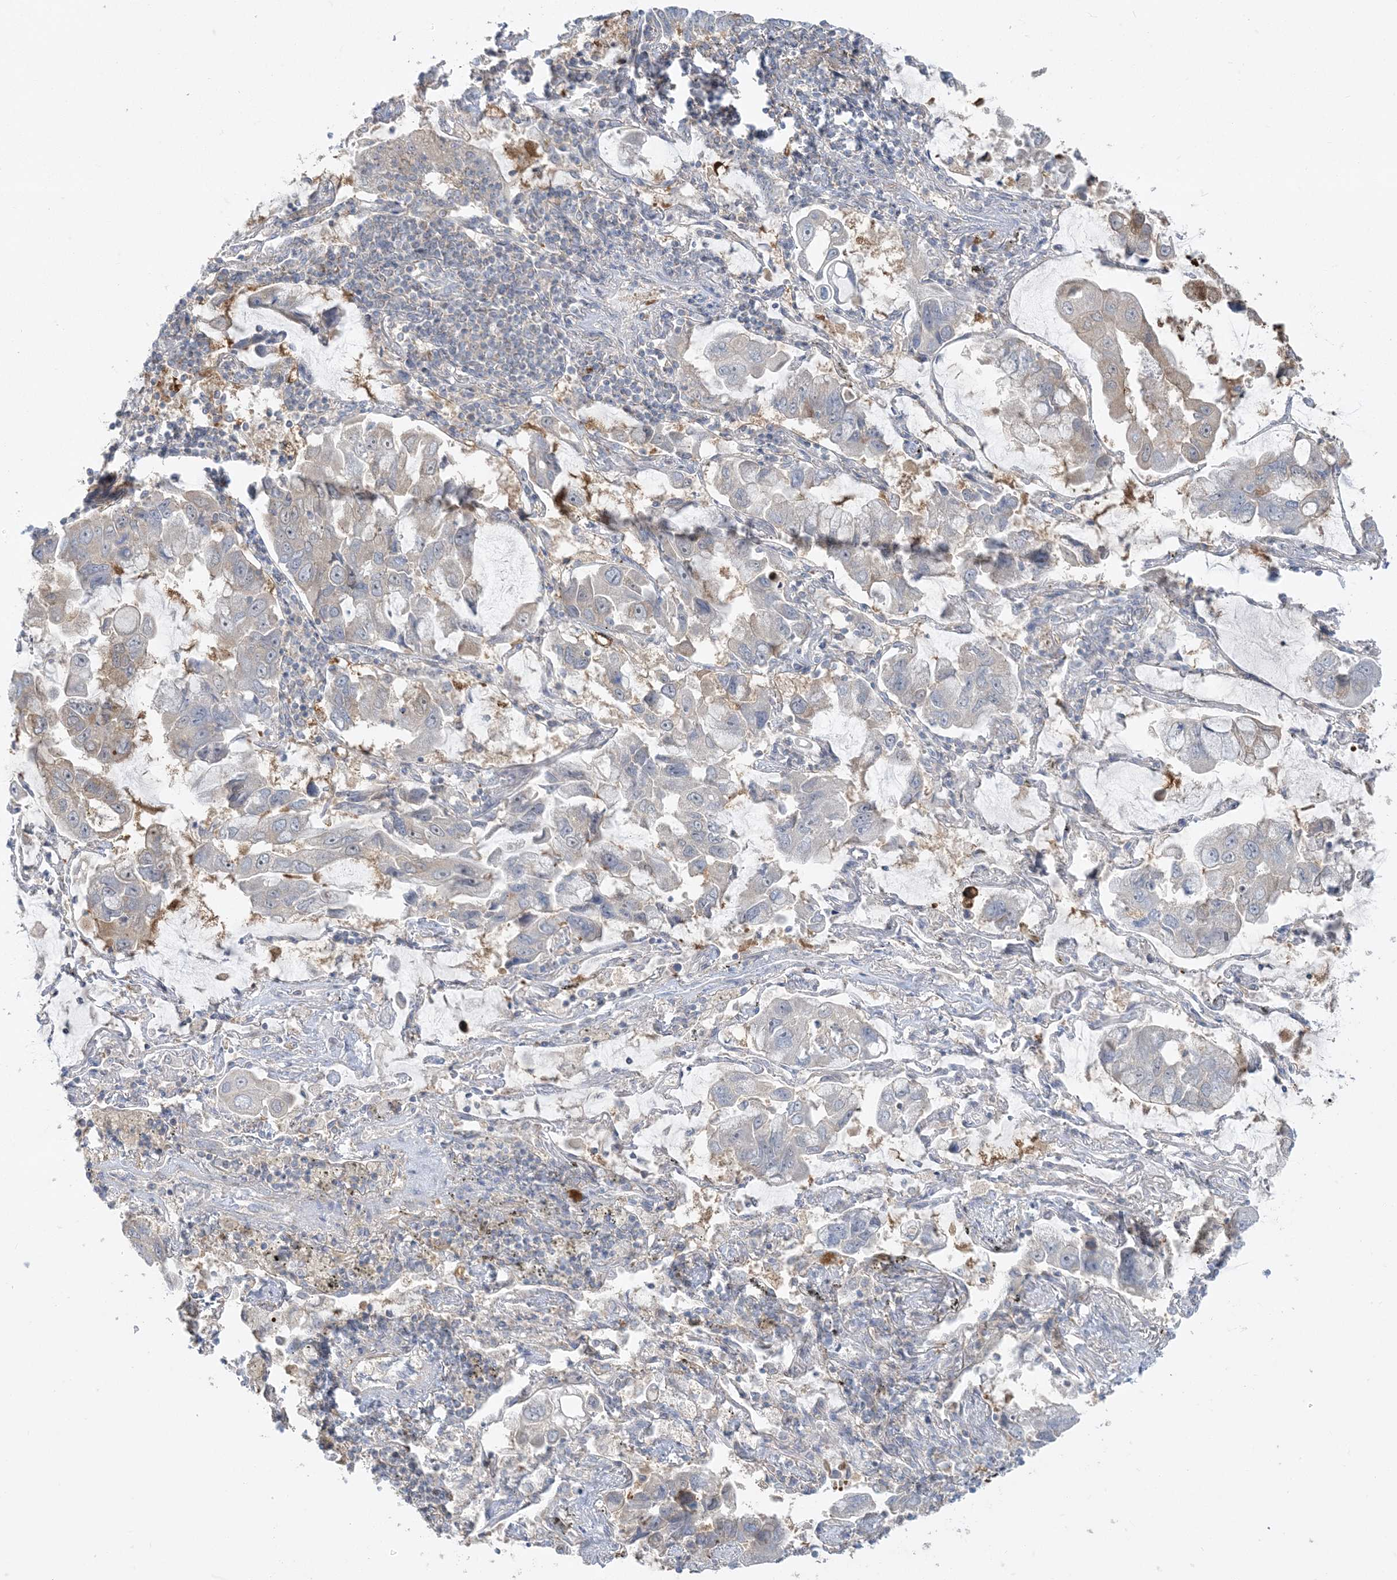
{"staining": {"intensity": "negative", "quantity": "none", "location": "none"}, "tissue": "lung cancer", "cell_type": "Tumor cells", "image_type": "cancer", "snomed": [{"axis": "morphology", "description": "Adenocarcinoma, NOS"}, {"axis": "topography", "description": "Lung"}], "caption": "DAB immunohistochemical staining of adenocarcinoma (lung) exhibits no significant positivity in tumor cells.", "gene": "ZC3H6", "patient": {"sex": "male", "age": 64}}